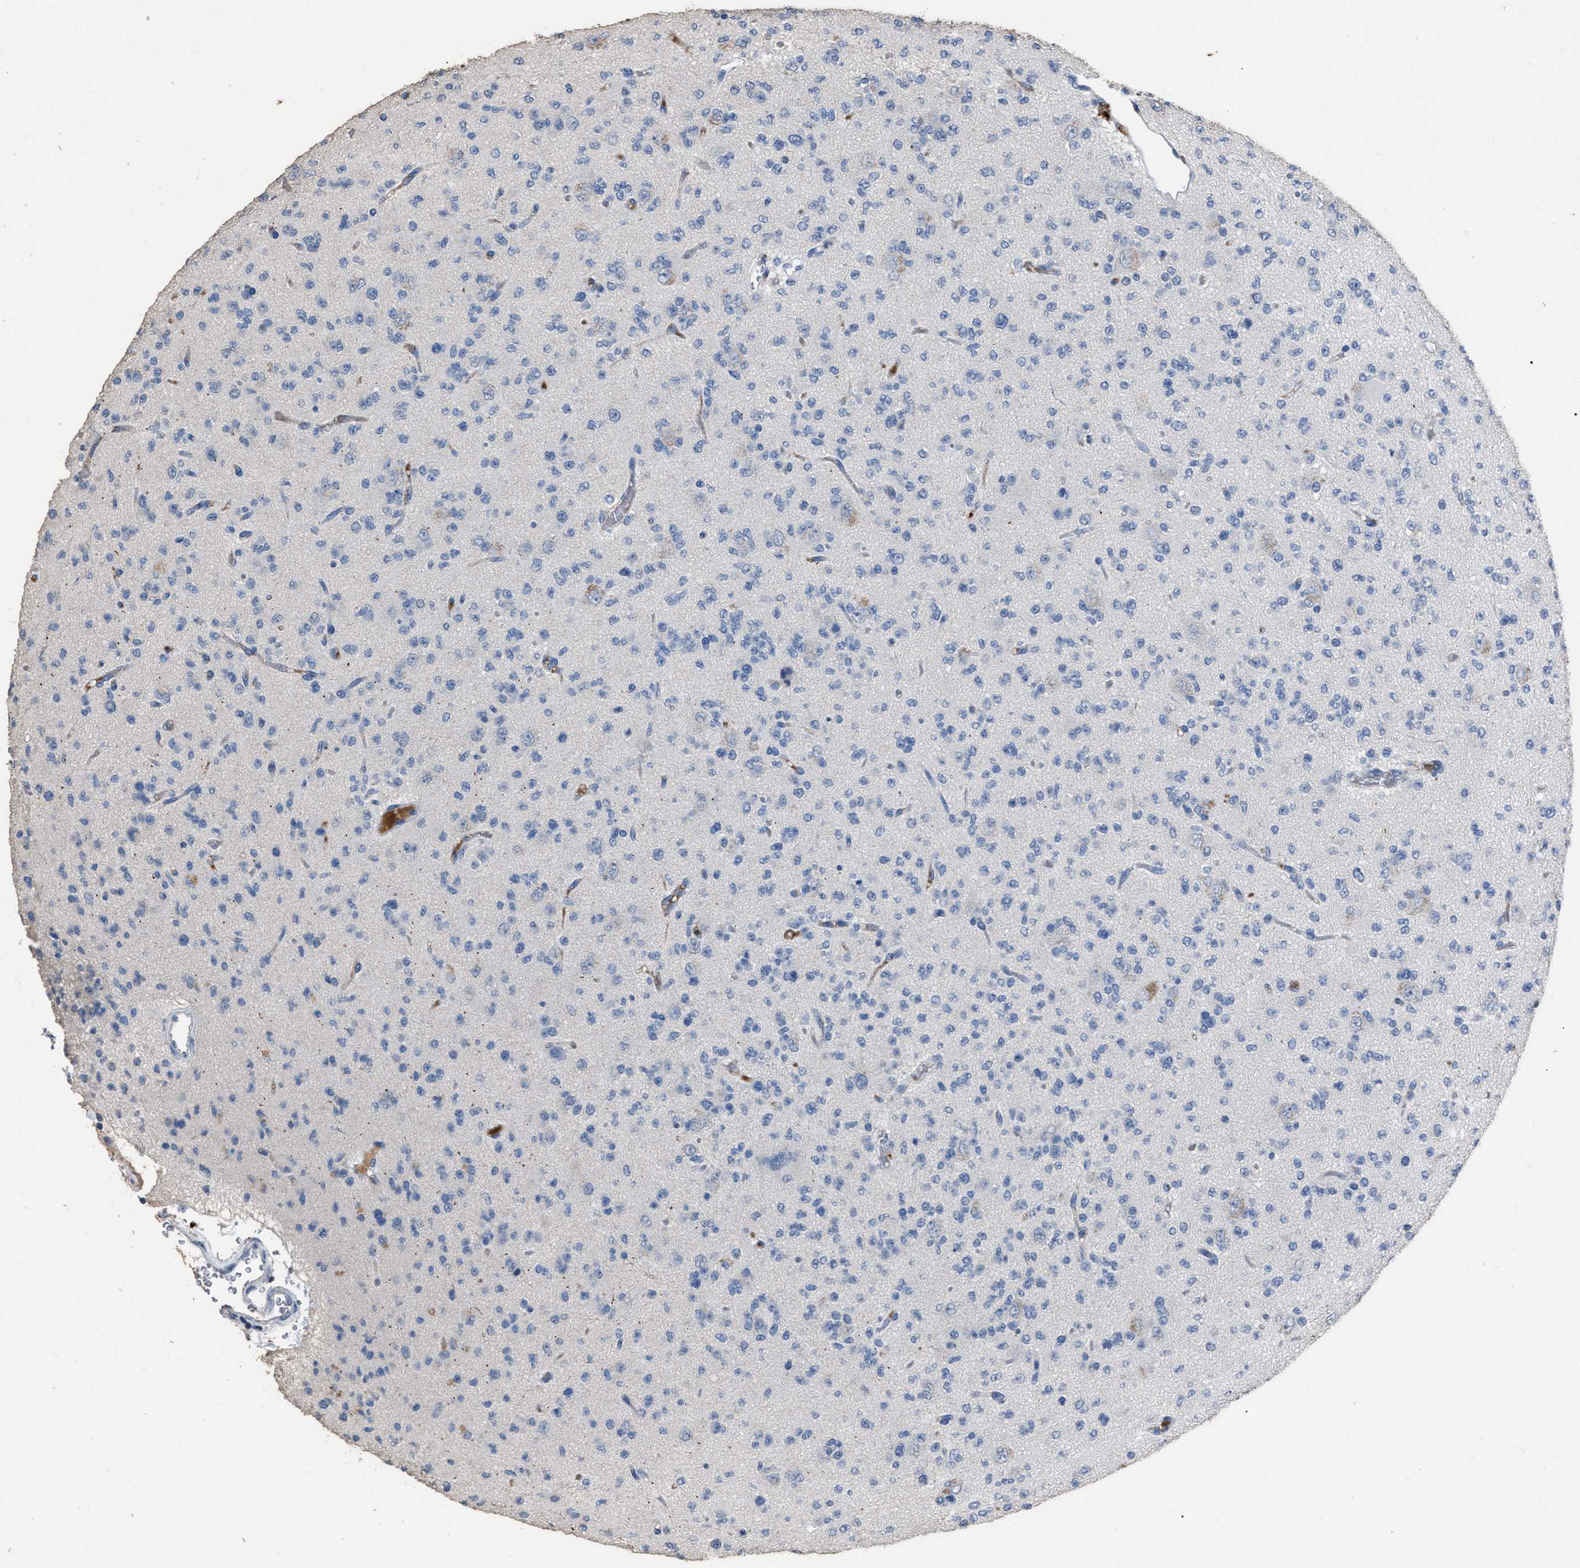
{"staining": {"intensity": "negative", "quantity": "none", "location": "none"}, "tissue": "glioma", "cell_type": "Tumor cells", "image_type": "cancer", "snomed": [{"axis": "morphology", "description": "Glioma, malignant, Low grade"}, {"axis": "topography", "description": "Brain"}], "caption": "This histopathology image is of glioma stained with immunohistochemistry to label a protein in brown with the nuclei are counter-stained blue. There is no positivity in tumor cells. Nuclei are stained in blue.", "gene": "HABP2", "patient": {"sex": "male", "age": 38}}